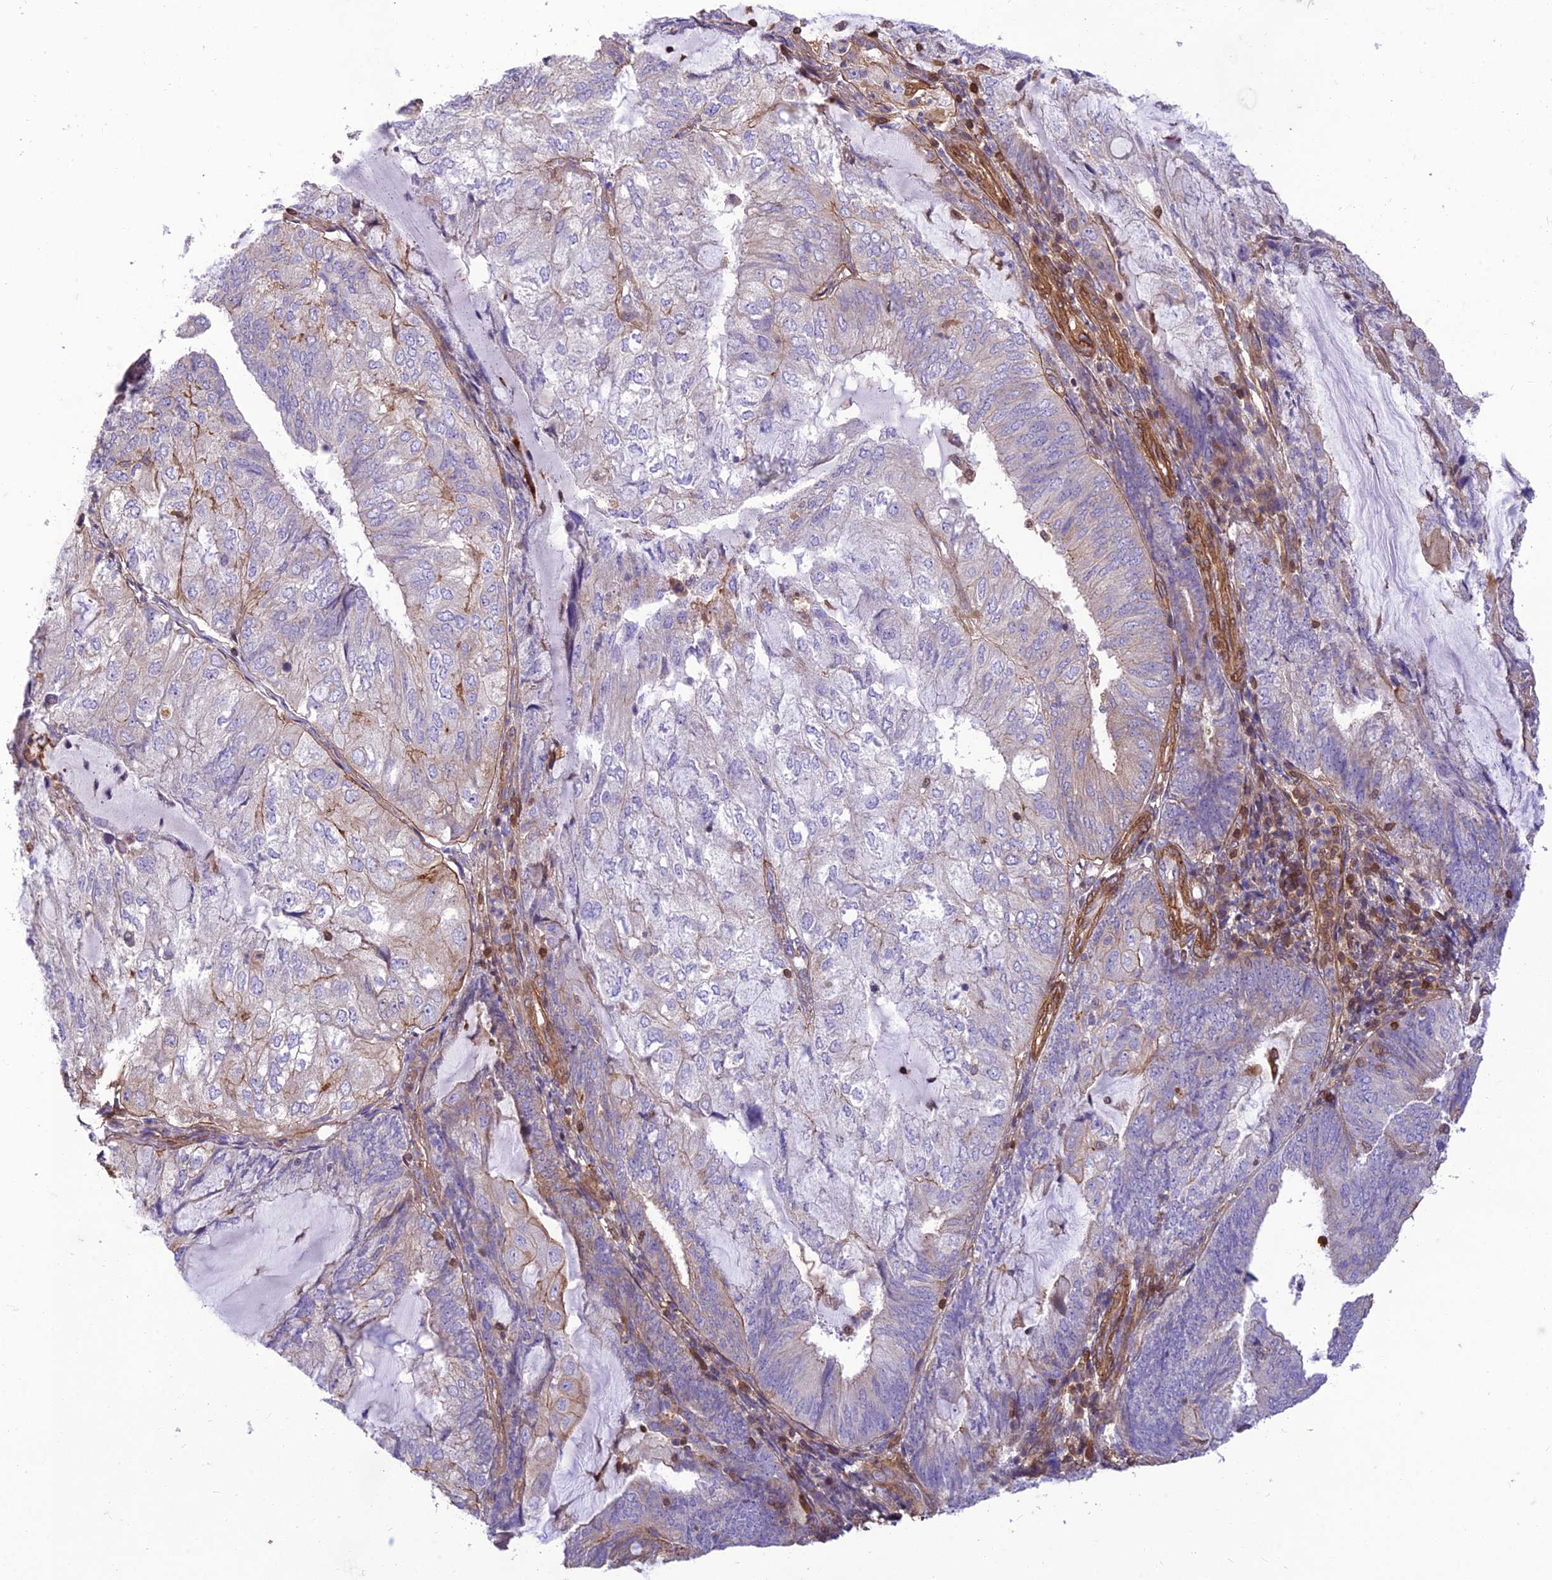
{"staining": {"intensity": "weak", "quantity": "<25%", "location": "cytoplasmic/membranous"}, "tissue": "endometrial cancer", "cell_type": "Tumor cells", "image_type": "cancer", "snomed": [{"axis": "morphology", "description": "Adenocarcinoma, NOS"}, {"axis": "topography", "description": "Endometrium"}], "caption": "A histopathology image of endometrial cancer (adenocarcinoma) stained for a protein demonstrates no brown staining in tumor cells.", "gene": "HPSE2", "patient": {"sex": "female", "age": 81}}